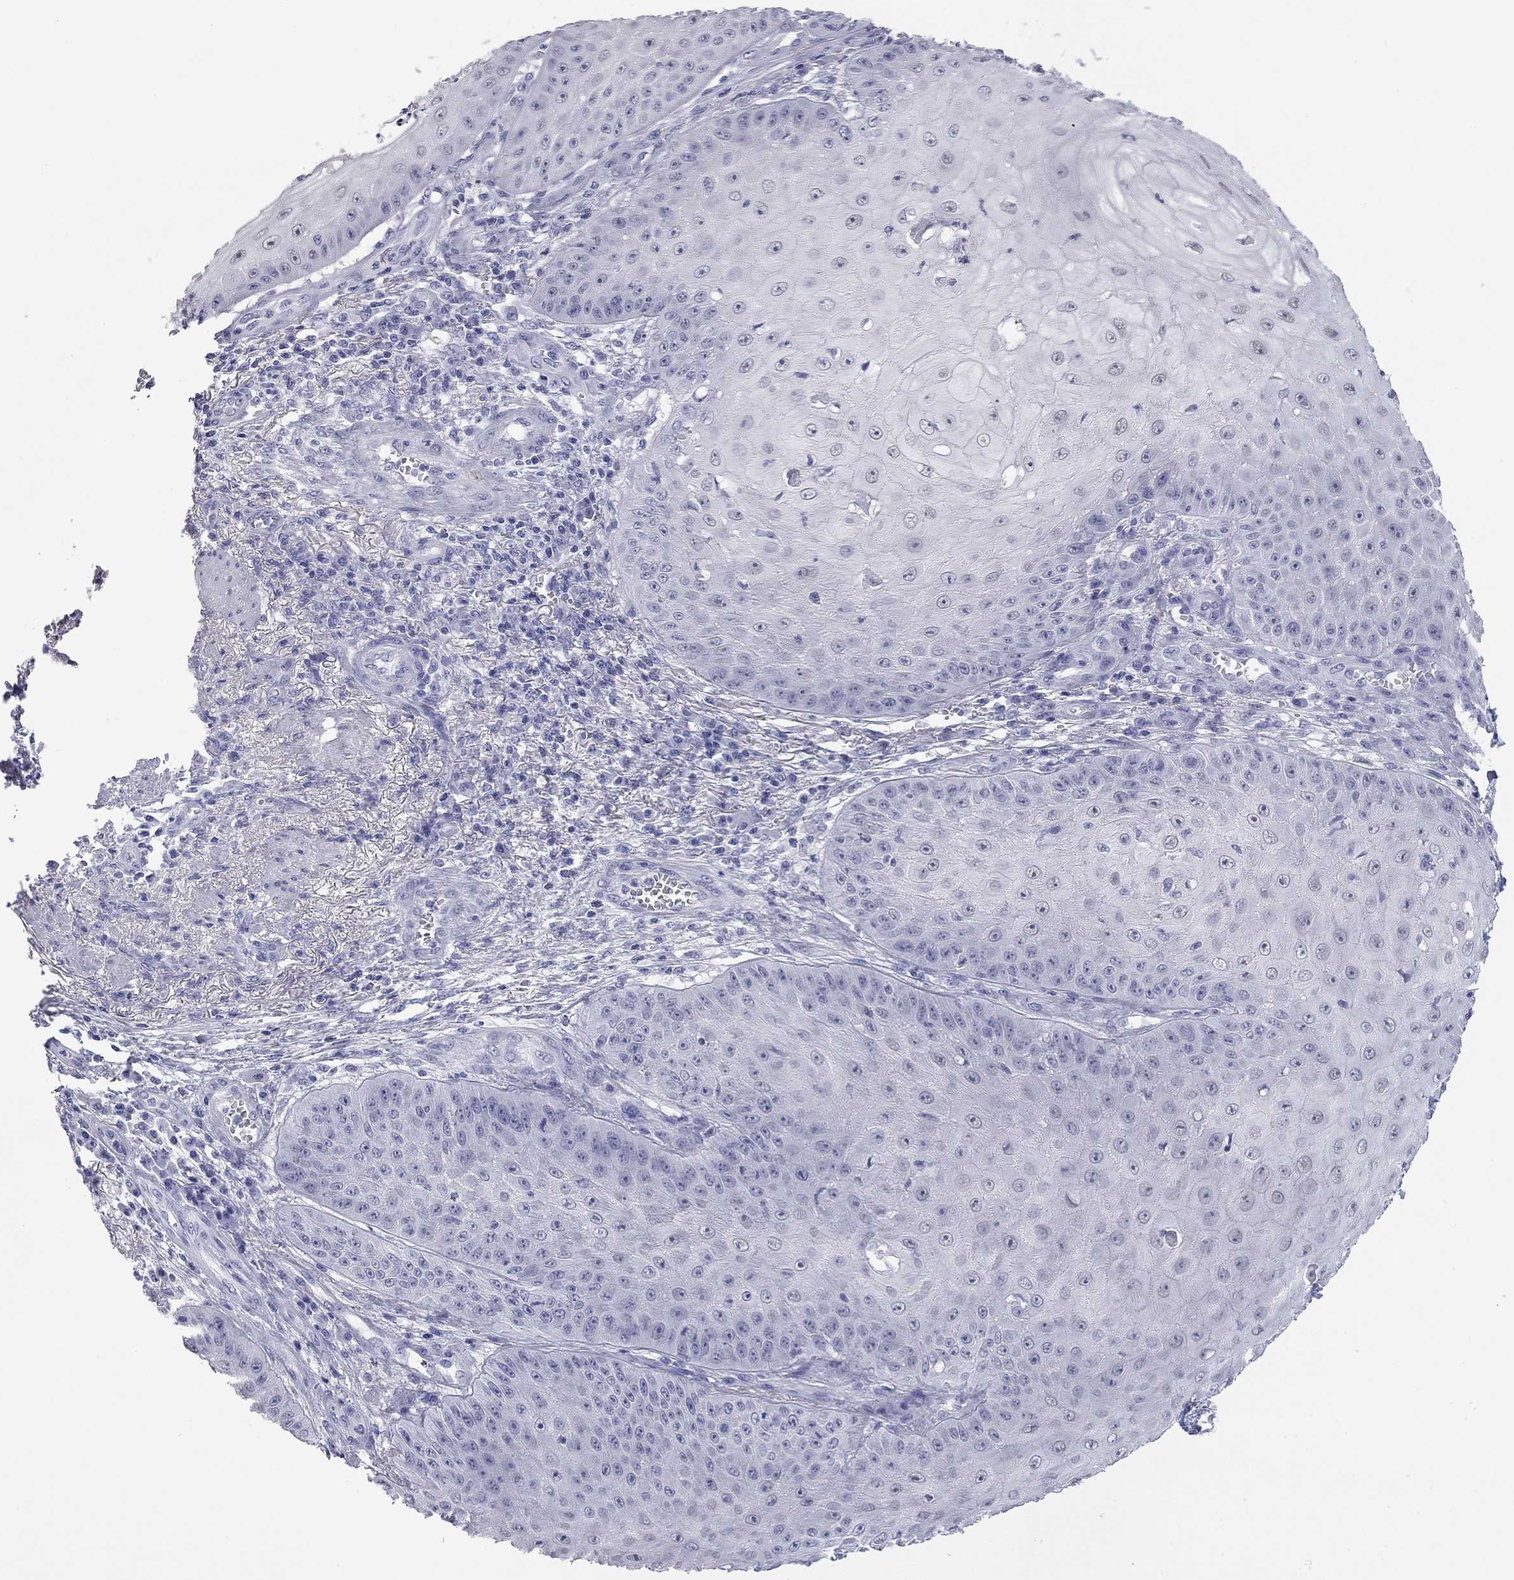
{"staining": {"intensity": "negative", "quantity": "none", "location": "none"}, "tissue": "skin cancer", "cell_type": "Tumor cells", "image_type": "cancer", "snomed": [{"axis": "morphology", "description": "Squamous cell carcinoma, NOS"}, {"axis": "topography", "description": "Skin"}], "caption": "IHC of skin cancer displays no positivity in tumor cells.", "gene": "AK8", "patient": {"sex": "male", "age": 70}}